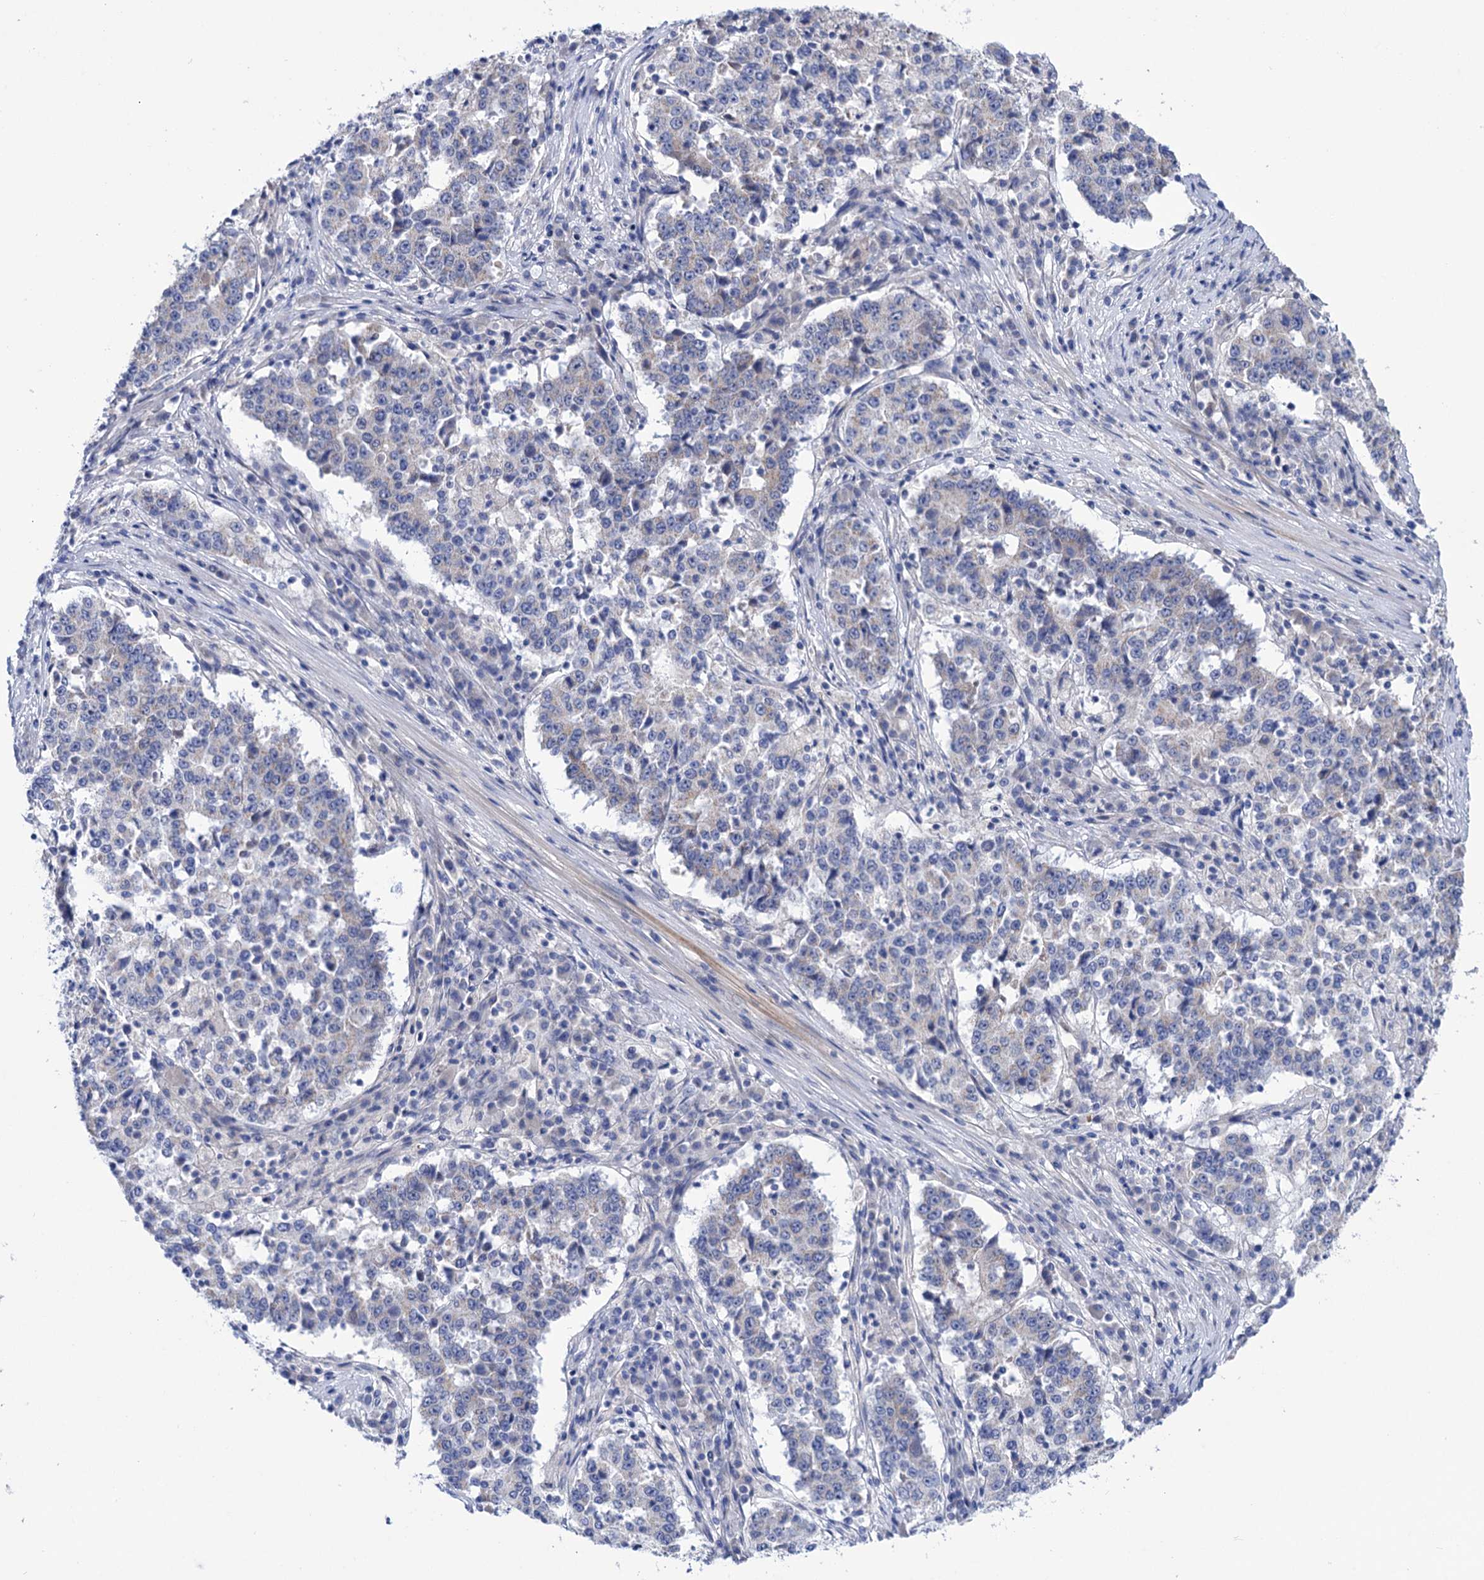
{"staining": {"intensity": "negative", "quantity": "none", "location": "none"}, "tissue": "stomach cancer", "cell_type": "Tumor cells", "image_type": "cancer", "snomed": [{"axis": "morphology", "description": "Adenocarcinoma, NOS"}, {"axis": "topography", "description": "Stomach"}], "caption": "There is no significant positivity in tumor cells of stomach adenocarcinoma.", "gene": "YARS2", "patient": {"sex": "male", "age": 59}}